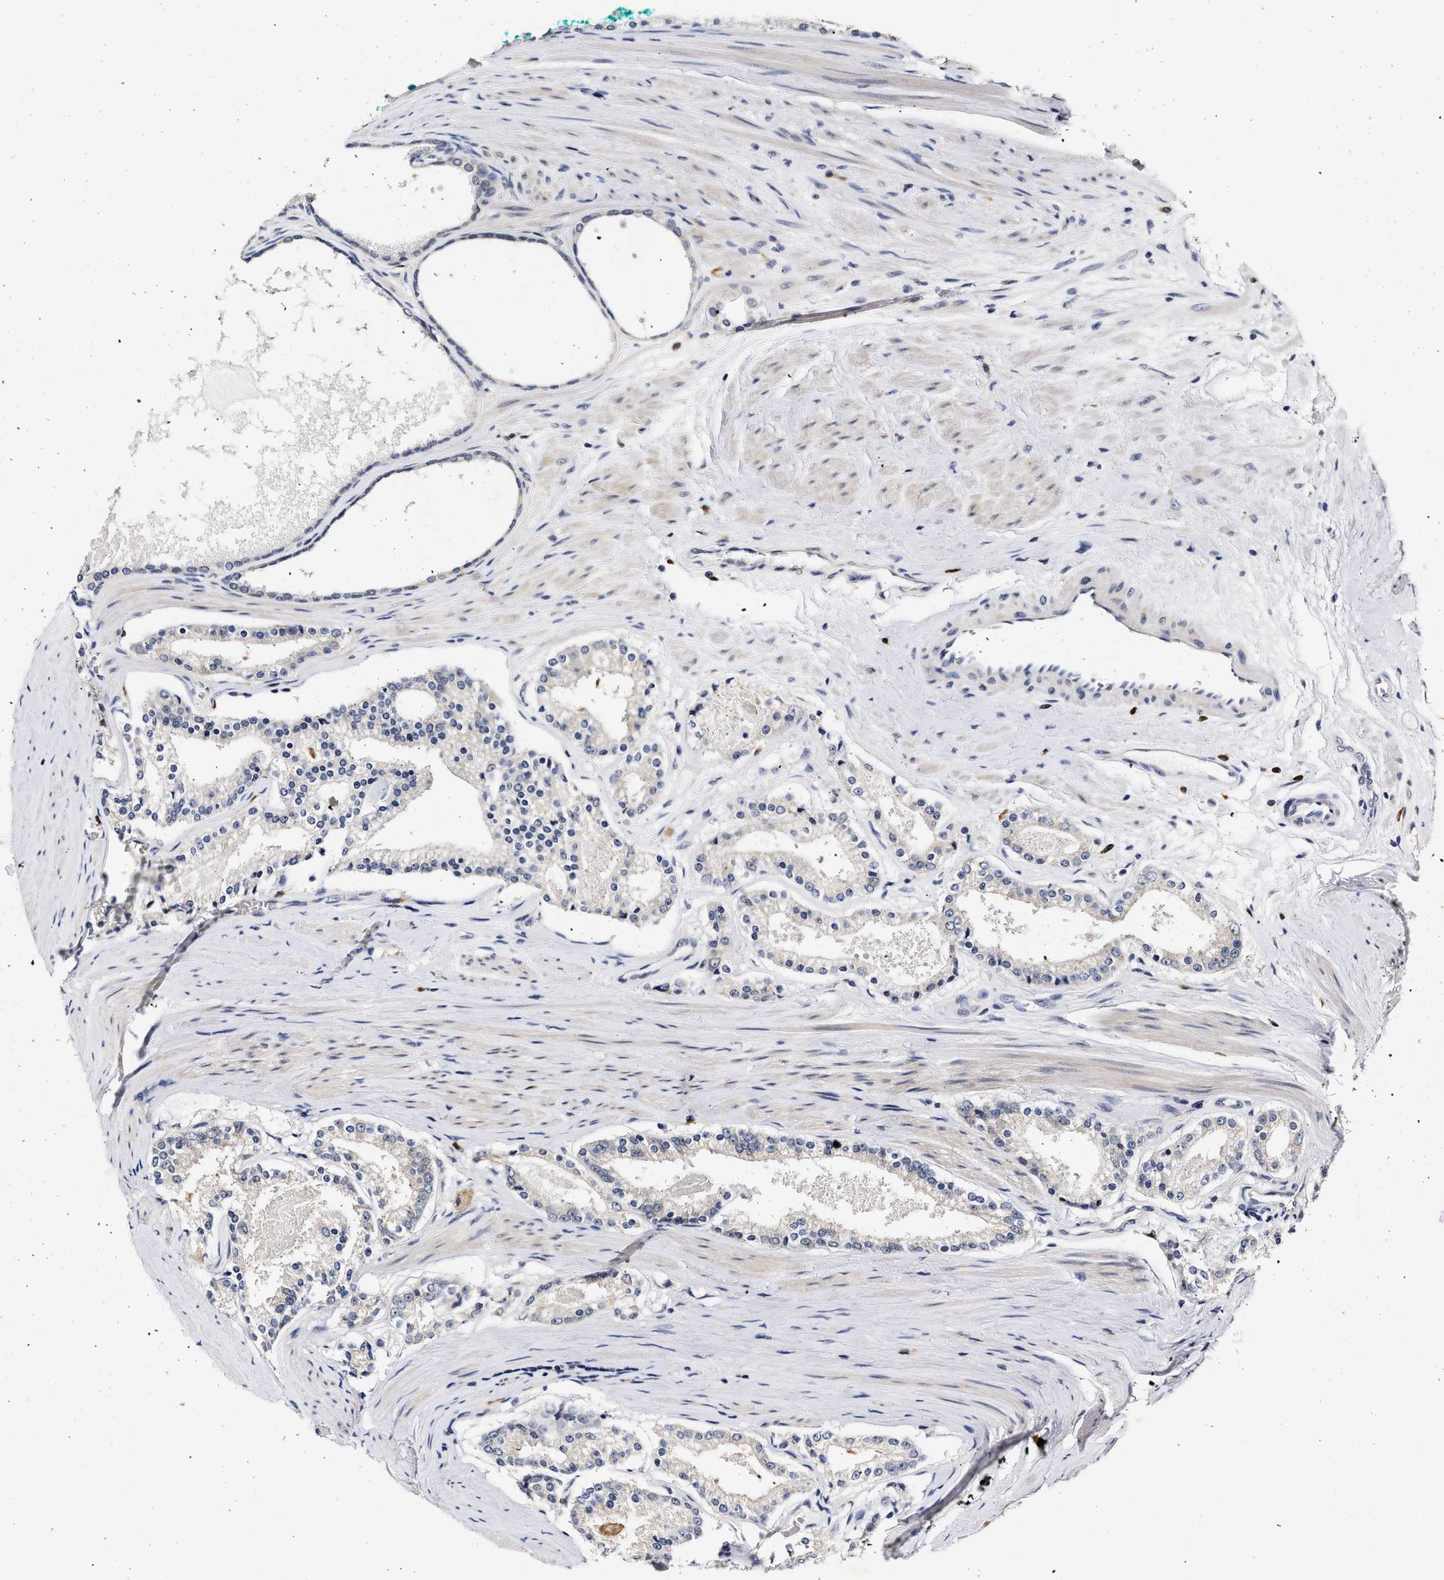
{"staining": {"intensity": "negative", "quantity": "none", "location": "none"}, "tissue": "prostate cancer", "cell_type": "Tumor cells", "image_type": "cancer", "snomed": [{"axis": "morphology", "description": "Adenocarcinoma, Low grade"}, {"axis": "topography", "description": "Prostate"}], "caption": "This micrograph is of prostate cancer stained with immunohistochemistry to label a protein in brown with the nuclei are counter-stained blue. There is no staining in tumor cells. (DAB (3,3'-diaminobenzidine) immunohistochemistry, high magnification).", "gene": "RINT1", "patient": {"sex": "male", "age": 70}}